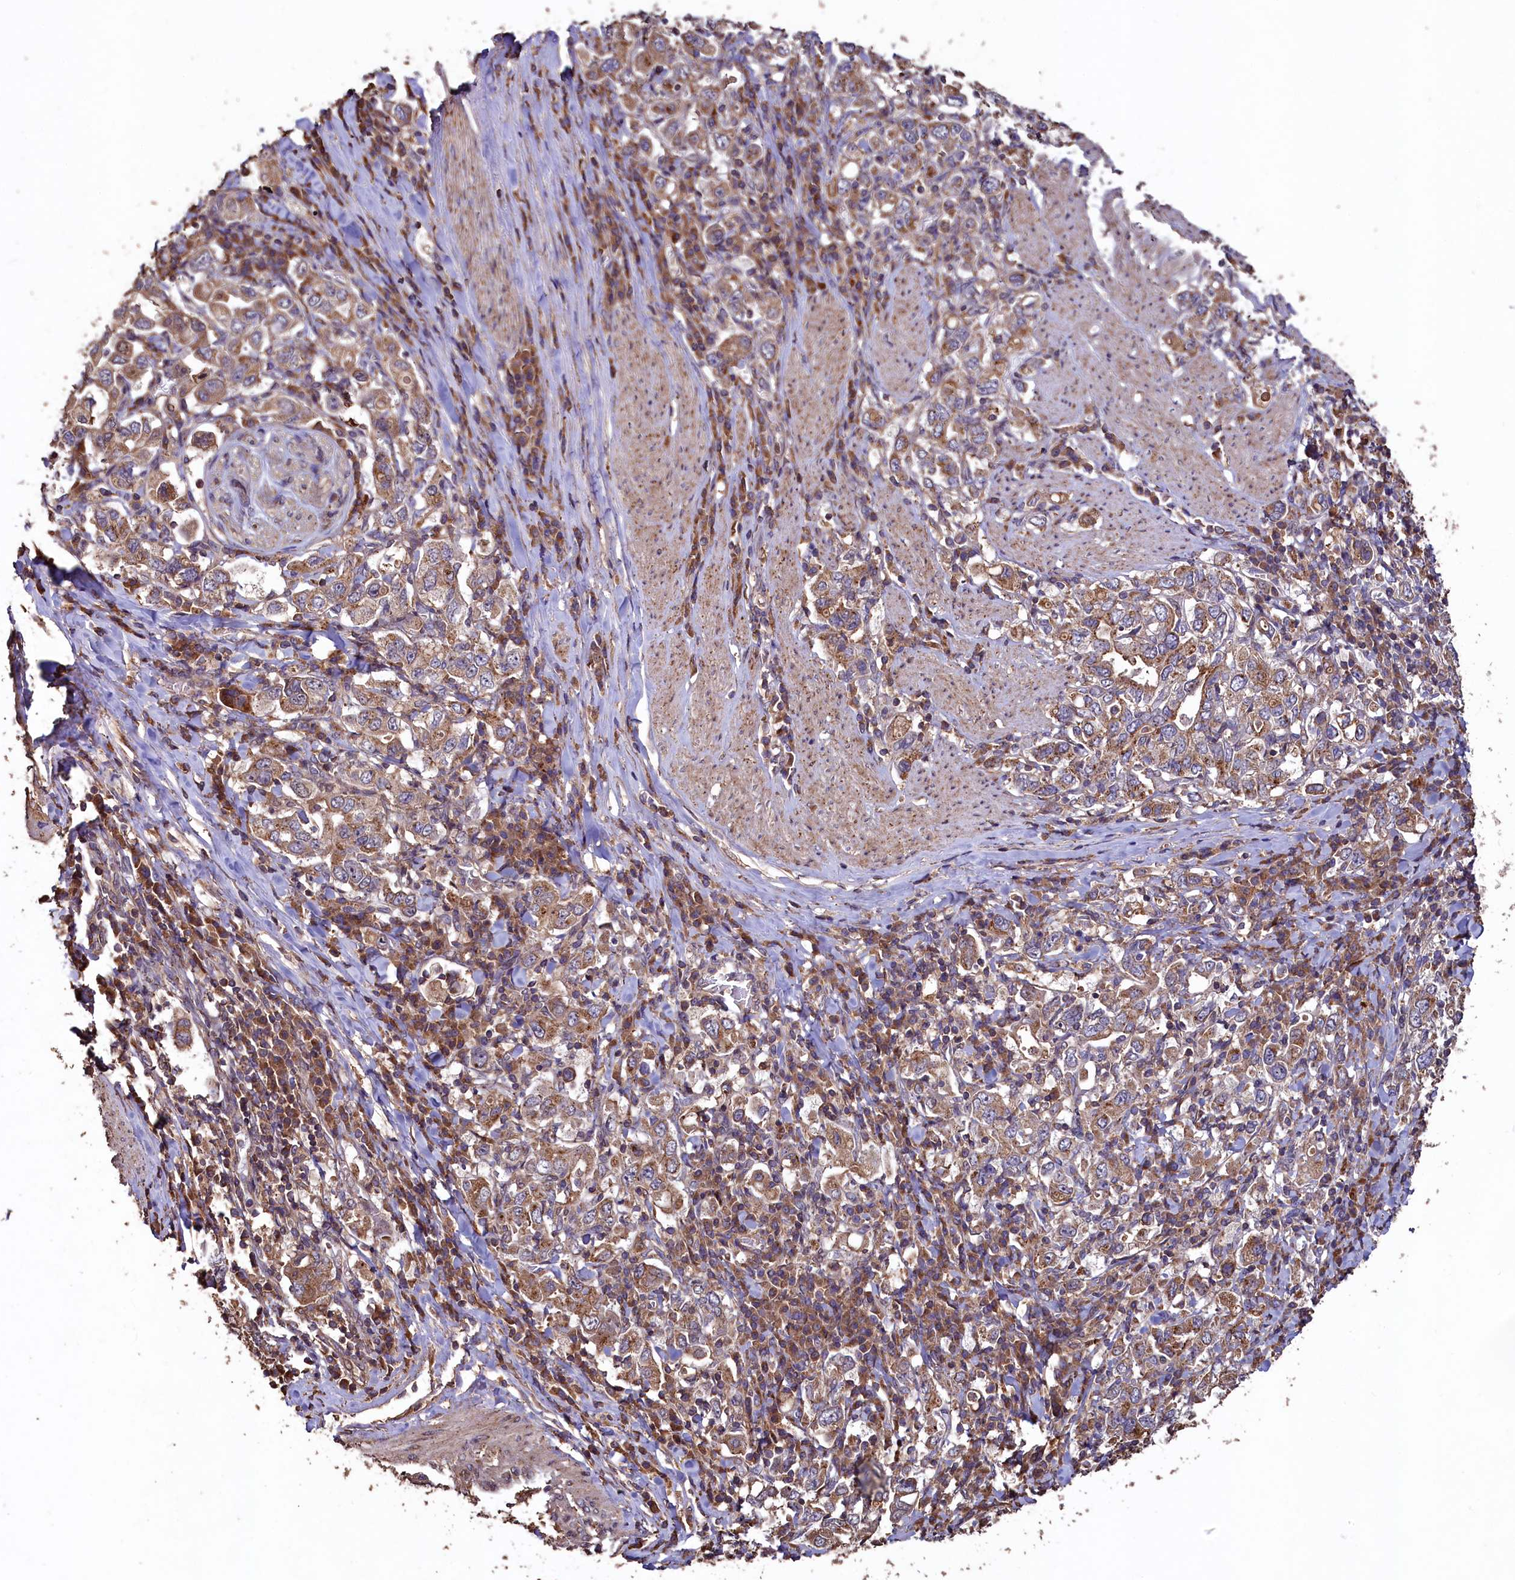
{"staining": {"intensity": "moderate", "quantity": ">75%", "location": "cytoplasmic/membranous"}, "tissue": "stomach cancer", "cell_type": "Tumor cells", "image_type": "cancer", "snomed": [{"axis": "morphology", "description": "Adenocarcinoma, NOS"}, {"axis": "topography", "description": "Stomach, upper"}], "caption": "Immunohistochemical staining of stomach cancer (adenocarcinoma) demonstrates moderate cytoplasmic/membranous protein staining in approximately >75% of tumor cells. The staining is performed using DAB (3,3'-diaminobenzidine) brown chromogen to label protein expression. The nuclei are counter-stained blue using hematoxylin.", "gene": "TMEM98", "patient": {"sex": "male", "age": 62}}